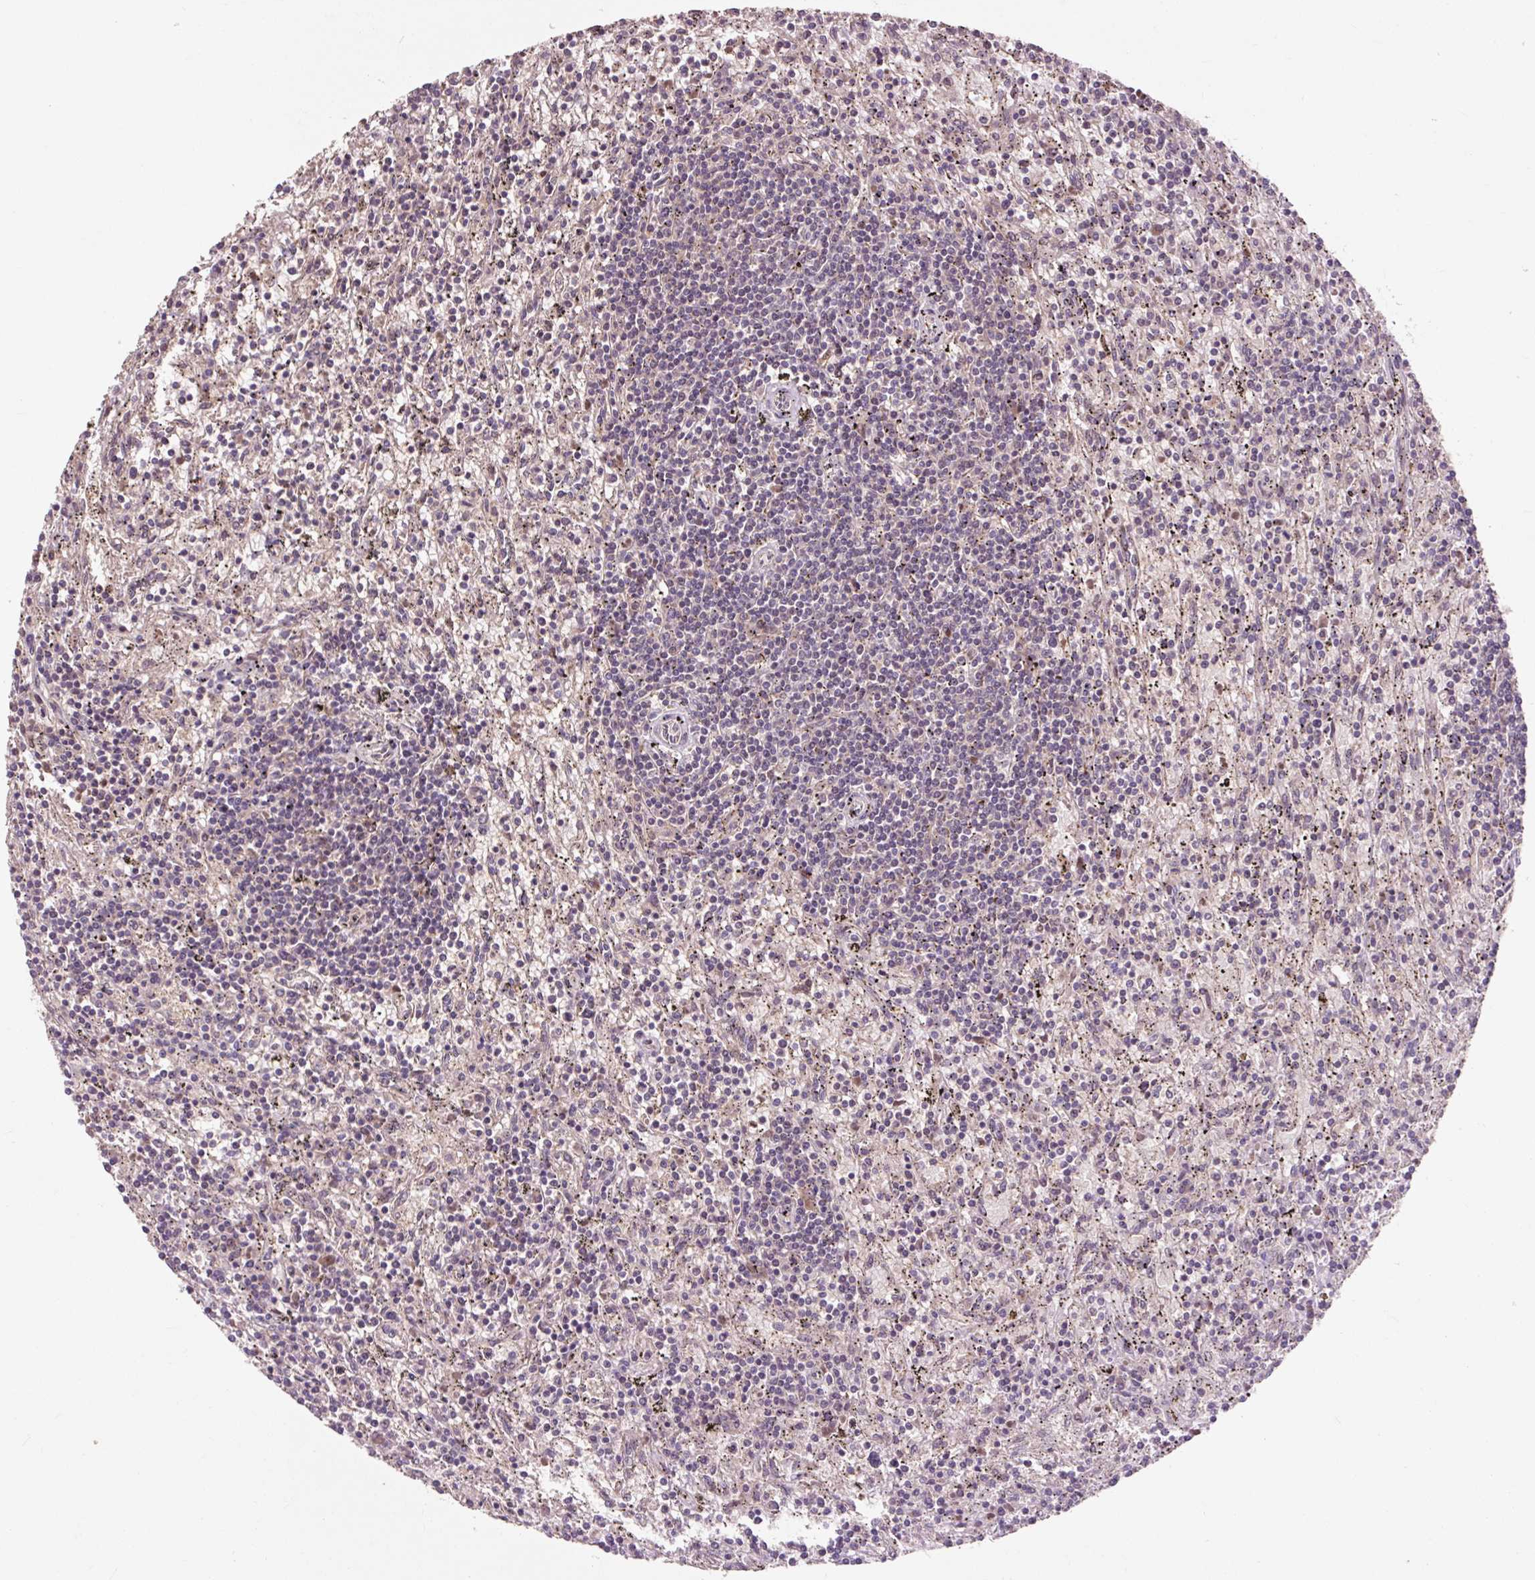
{"staining": {"intensity": "negative", "quantity": "none", "location": "none"}, "tissue": "lymphoma", "cell_type": "Tumor cells", "image_type": "cancer", "snomed": [{"axis": "morphology", "description": "Malignant lymphoma, non-Hodgkin's type, Low grade"}, {"axis": "topography", "description": "Spleen"}], "caption": "Protein analysis of lymphoma displays no significant positivity in tumor cells.", "gene": "MMS19", "patient": {"sex": "male", "age": 76}}